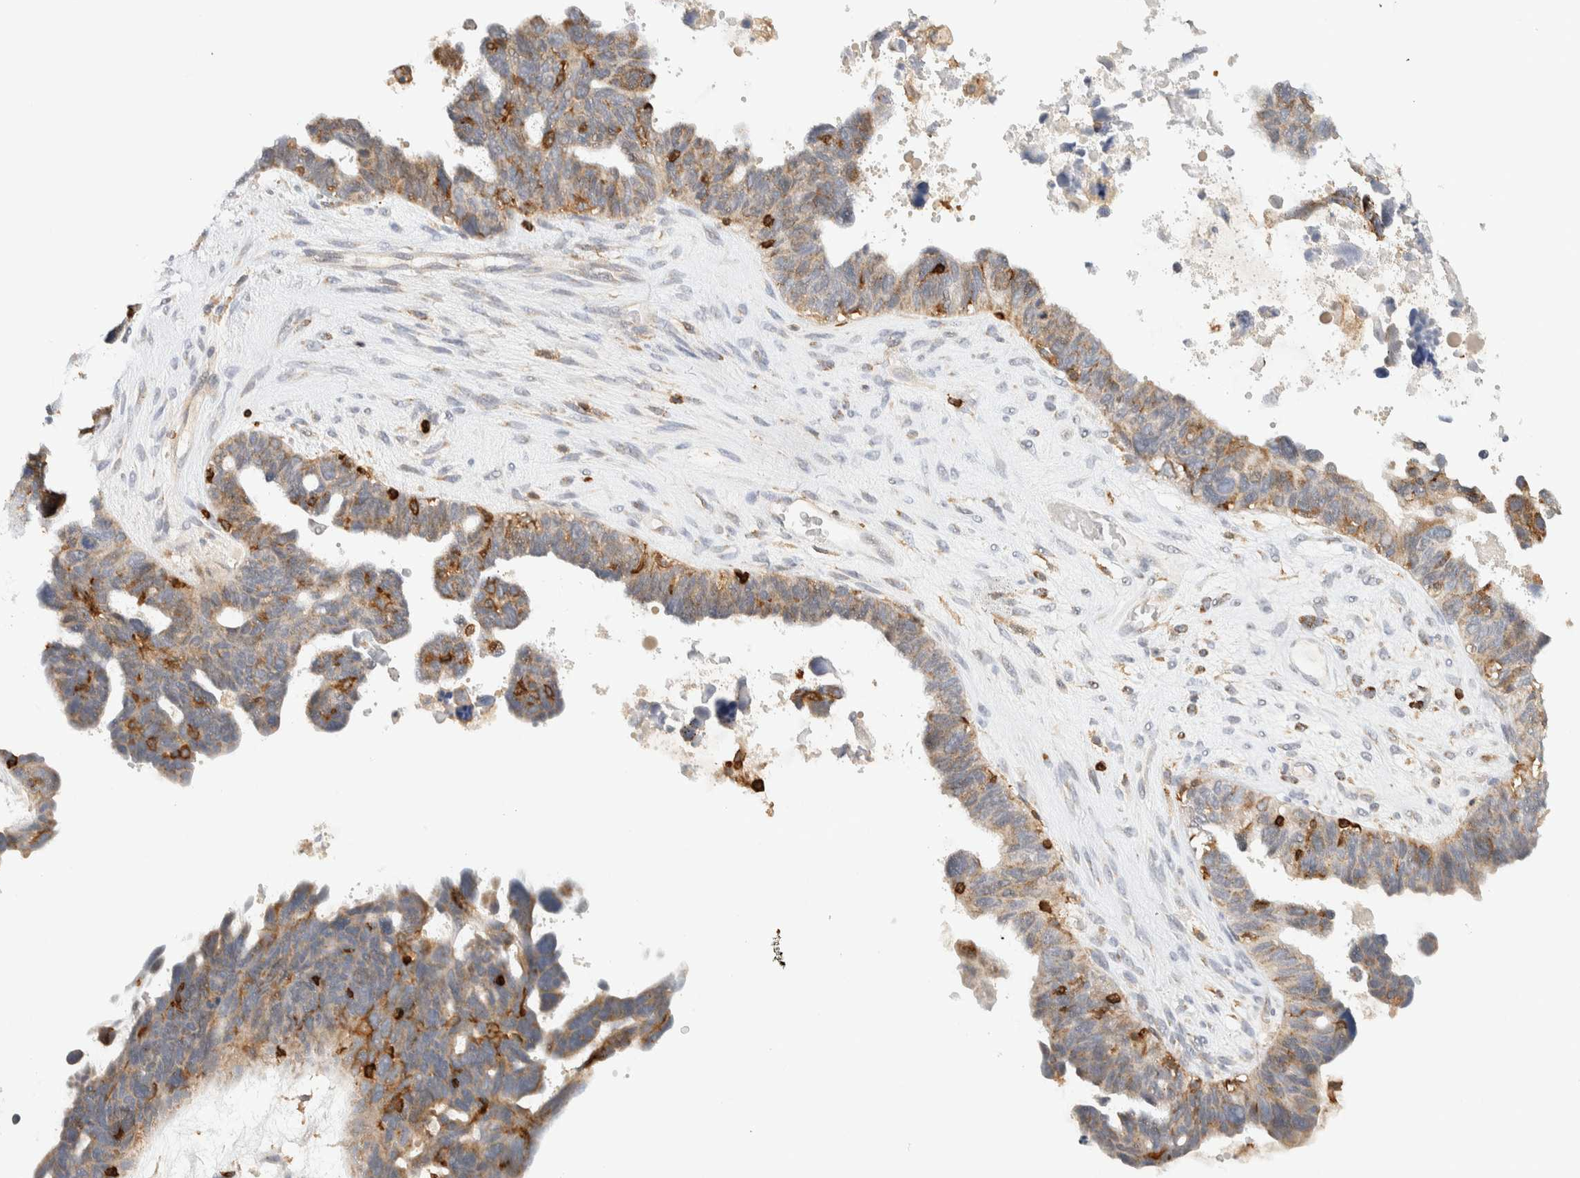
{"staining": {"intensity": "moderate", "quantity": "25%-75%", "location": "cytoplasmic/membranous"}, "tissue": "ovarian cancer", "cell_type": "Tumor cells", "image_type": "cancer", "snomed": [{"axis": "morphology", "description": "Cystadenocarcinoma, serous, NOS"}, {"axis": "topography", "description": "Ovary"}], "caption": "IHC of human serous cystadenocarcinoma (ovarian) reveals medium levels of moderate cytoplasmic/membranous positivity in approximately 25%-75% of tumor cells.", "gene": "RUNDC1", "patient": {"sex": "female", "age": 79}}